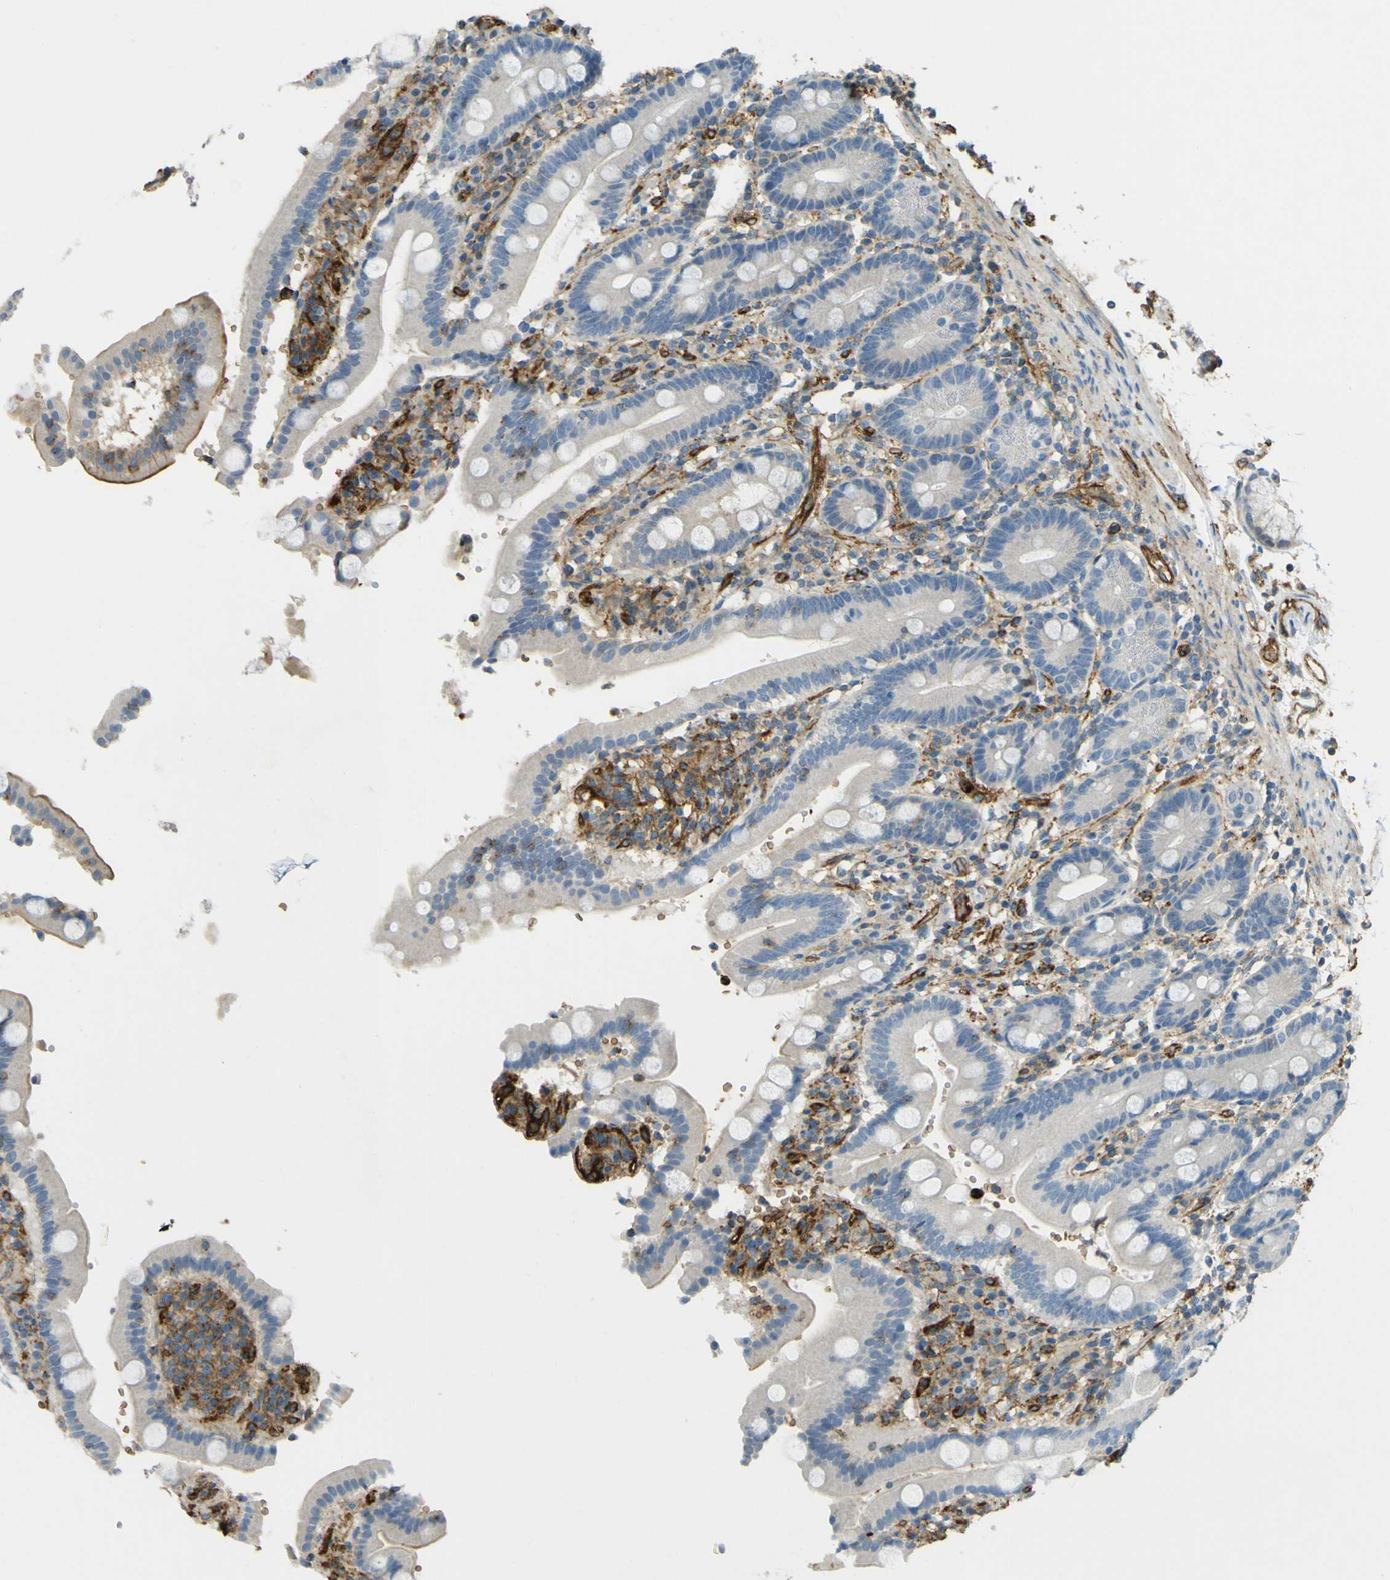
{"staining": {"intensity": "moderate", "quantity": "<25%", "location": "cytoplasmic/membranous"}, "tissue": "duodenum", "cell_type": "Glandular cells", "image_type": "normal", "snomed": [{"axis": "morphology", "description": "Normal tissue, NOS"}, {"axis": "topography", "description": "Small intestine, NOS"}], "caption": "The image shows staining of benign duodenum, revealing moderate cytoplasmic/membranous protein expression (brown color) within glandular cells.", "gene": "PLXDC1", "patient": {"sex": "female", "age": 71}}